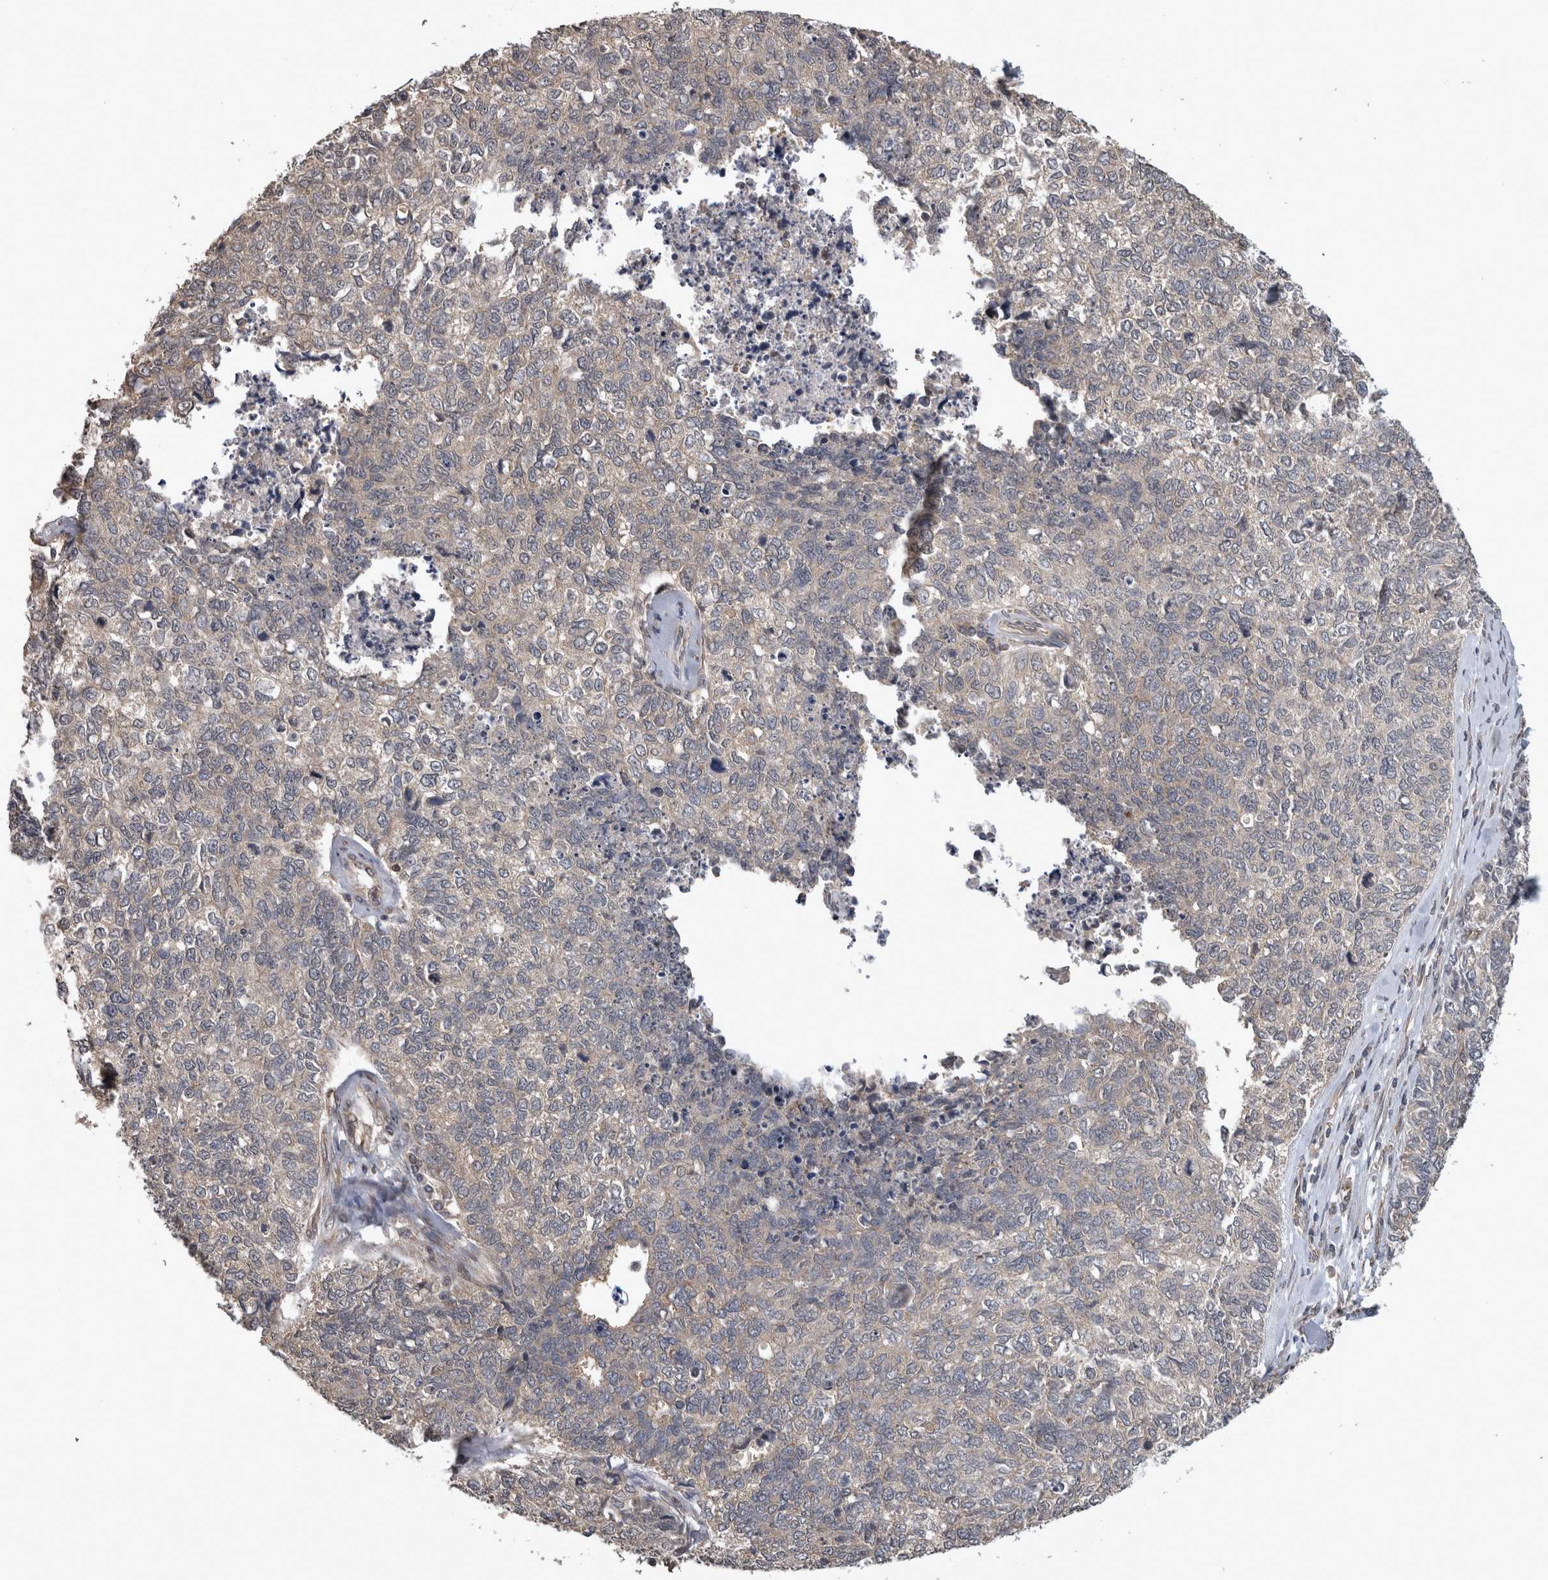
{"staining": {"intensity": "negative", "quantity": "none", "location": "none"}, "tissue": "cervical cancer", "cell_type": "Tumor cells", "image_type": "cancer", "snomed": [{"axis": "morphology", "description": "Squamous cell carcinoma, NOS"}, {"axis": "topography", "description": "Cervix"}], "caption": "Immunohistochemistry (IHC) of cervical cancer shows no staining in tumor cells.", "gene": "ATXN2", "patient": {"sex": "female", "age": 63}}